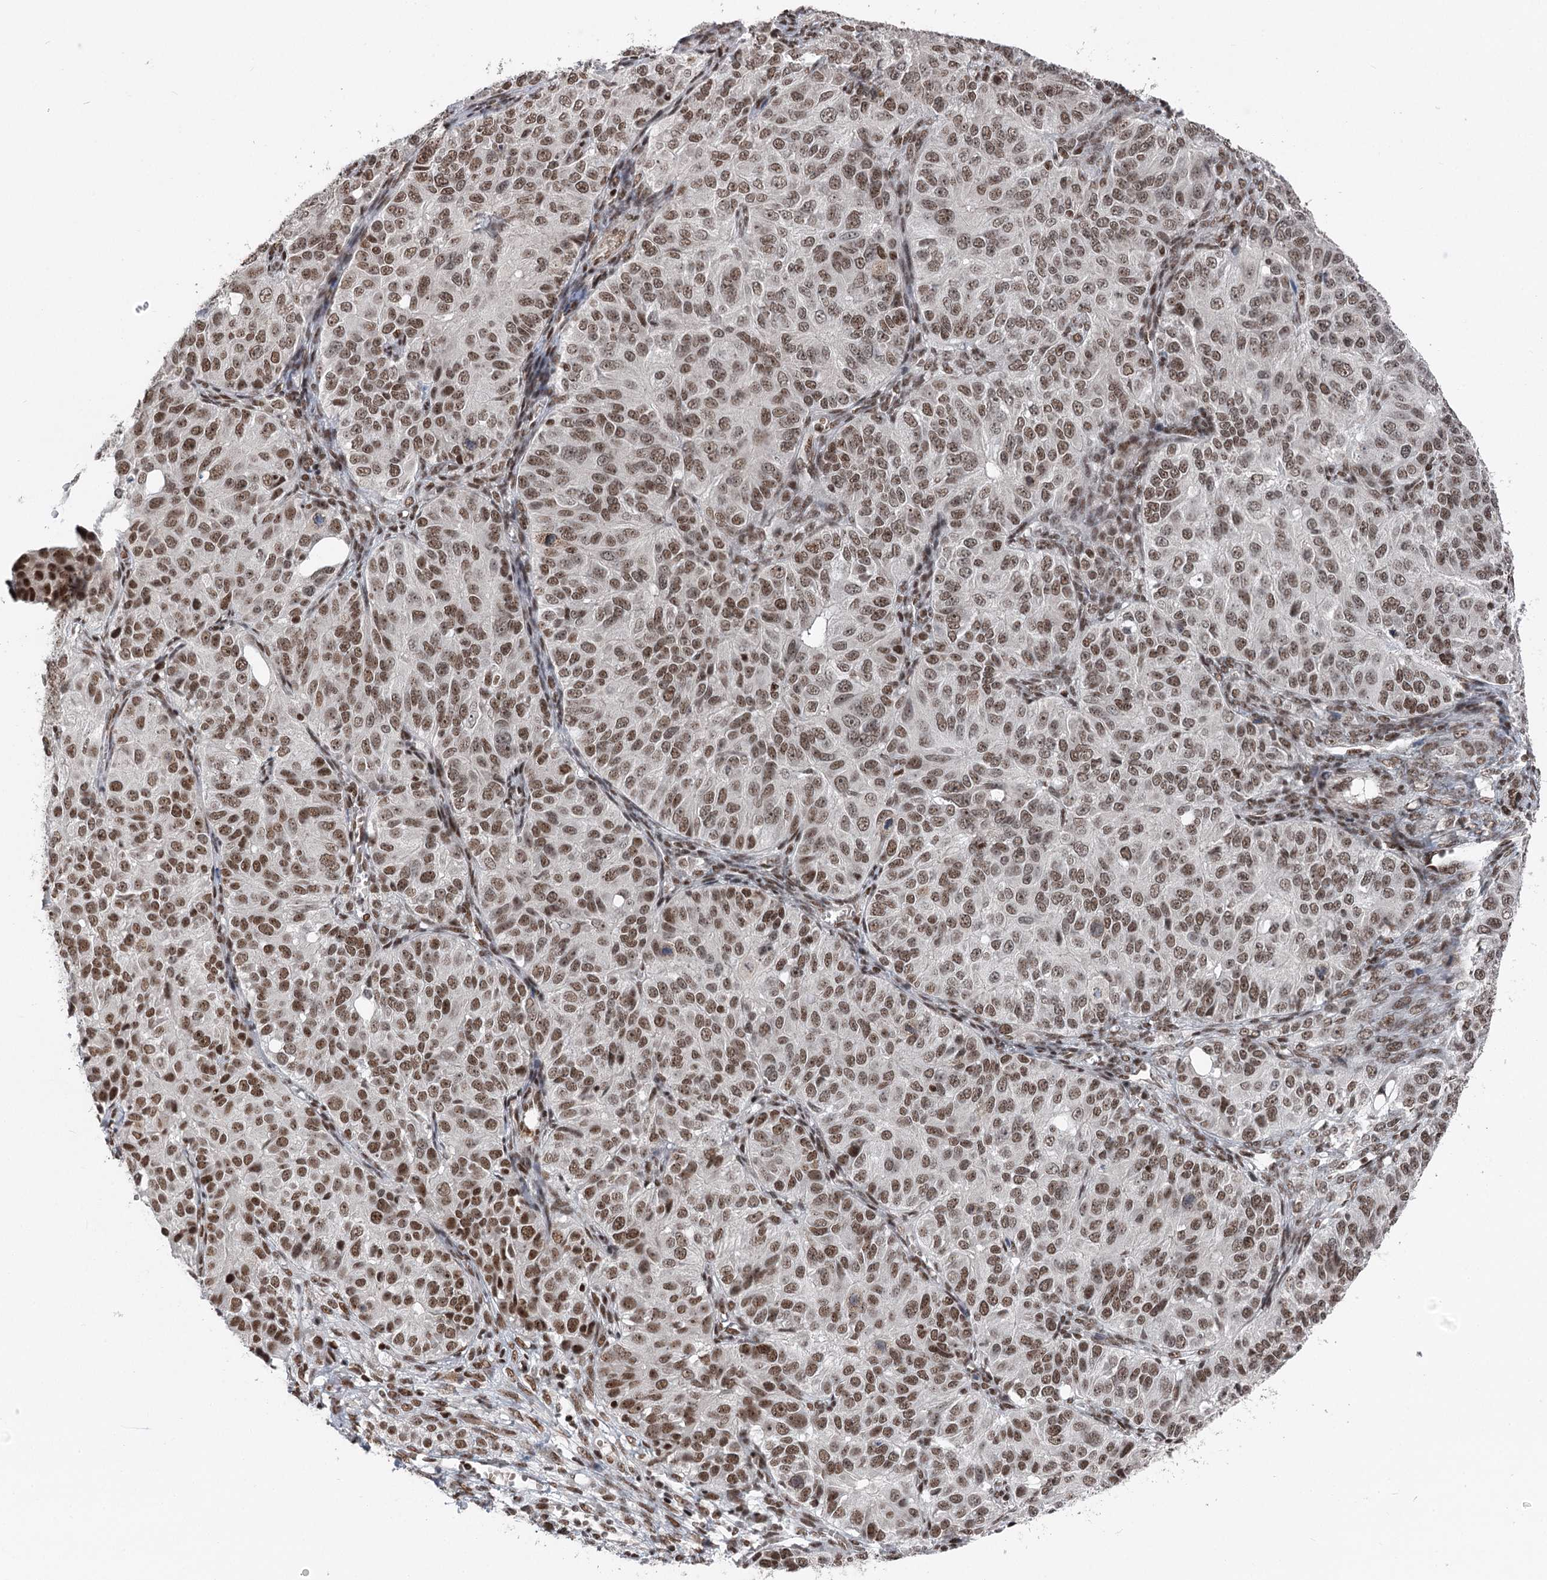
{"staining": {"intensity": "strong", "quantity": ">75%", "location": "nuclear"}, "tissue": "ovarian cancer", "cell_type": "Tumor cells", "image_type": "cancer", "snomed": [{"axis": "morphology", "description": "Carcinoma, endometroid"}, {"axis": "topography", "description": "Ovary"}], "caption": "Ovarian endometroid carcinoma was stained to show a protein in brown. There is high levels of strong nuclear staining in about >75% of tumor cells.", "gene": "CGGBP1", "patient": {"sex": "female", "age": 51}}